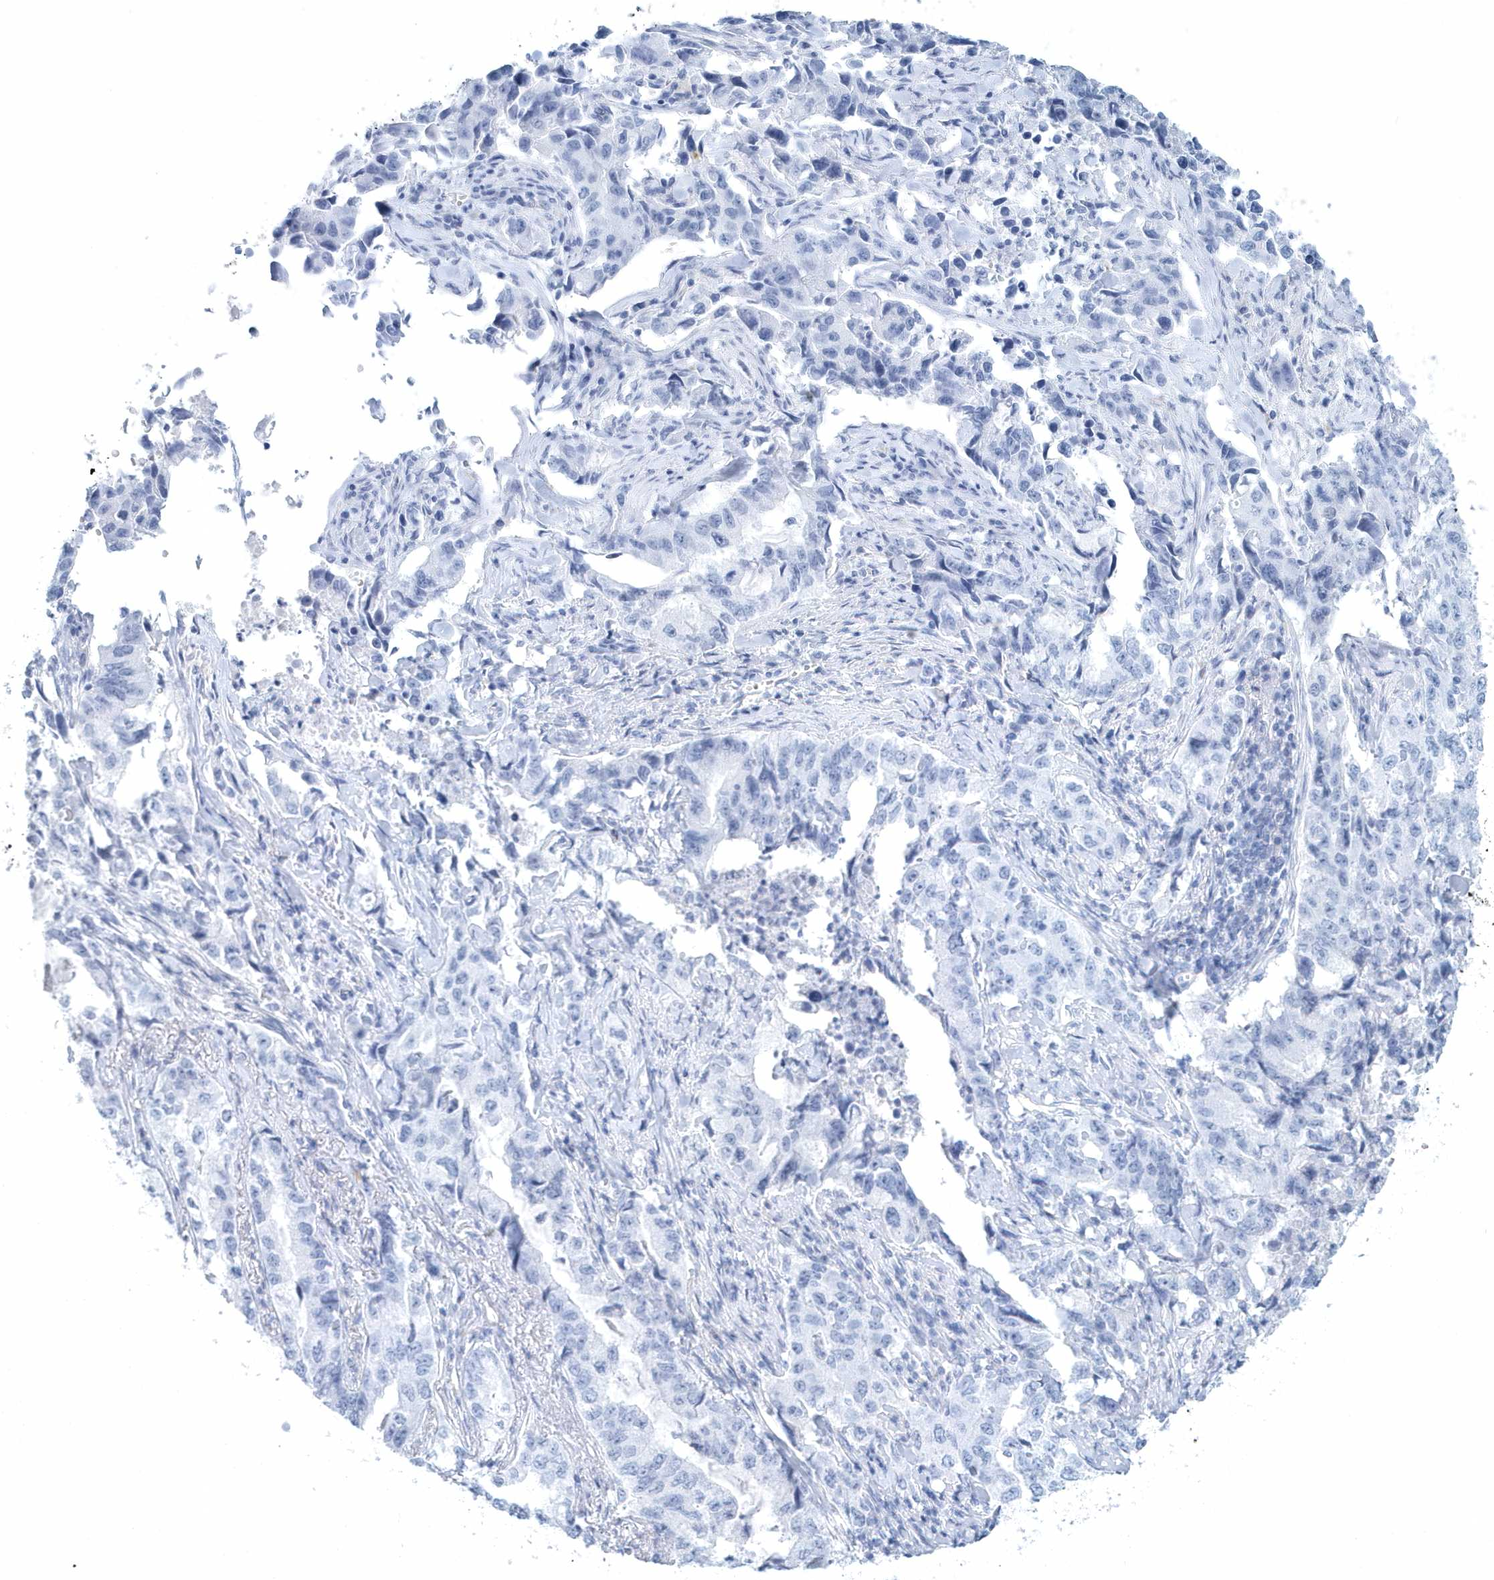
{"staining": {"intensity": "negative", "quantity": "none", "location": "none"}, "tissue": "lung cancer", "cell_type": "Tumor cells", "image_type": "cancer", "snomed": [{"axis": "morphology", "description": "Adenocarcinoma, NOS"}, {"axis": "topography", "description": "Lung"}], "caption": "A photomicrograph of human lung adenocarcinoma is negative for staining in tumor cells.", "gene": "PTPRO", "patient": {"sex": "female", "age": 51}}